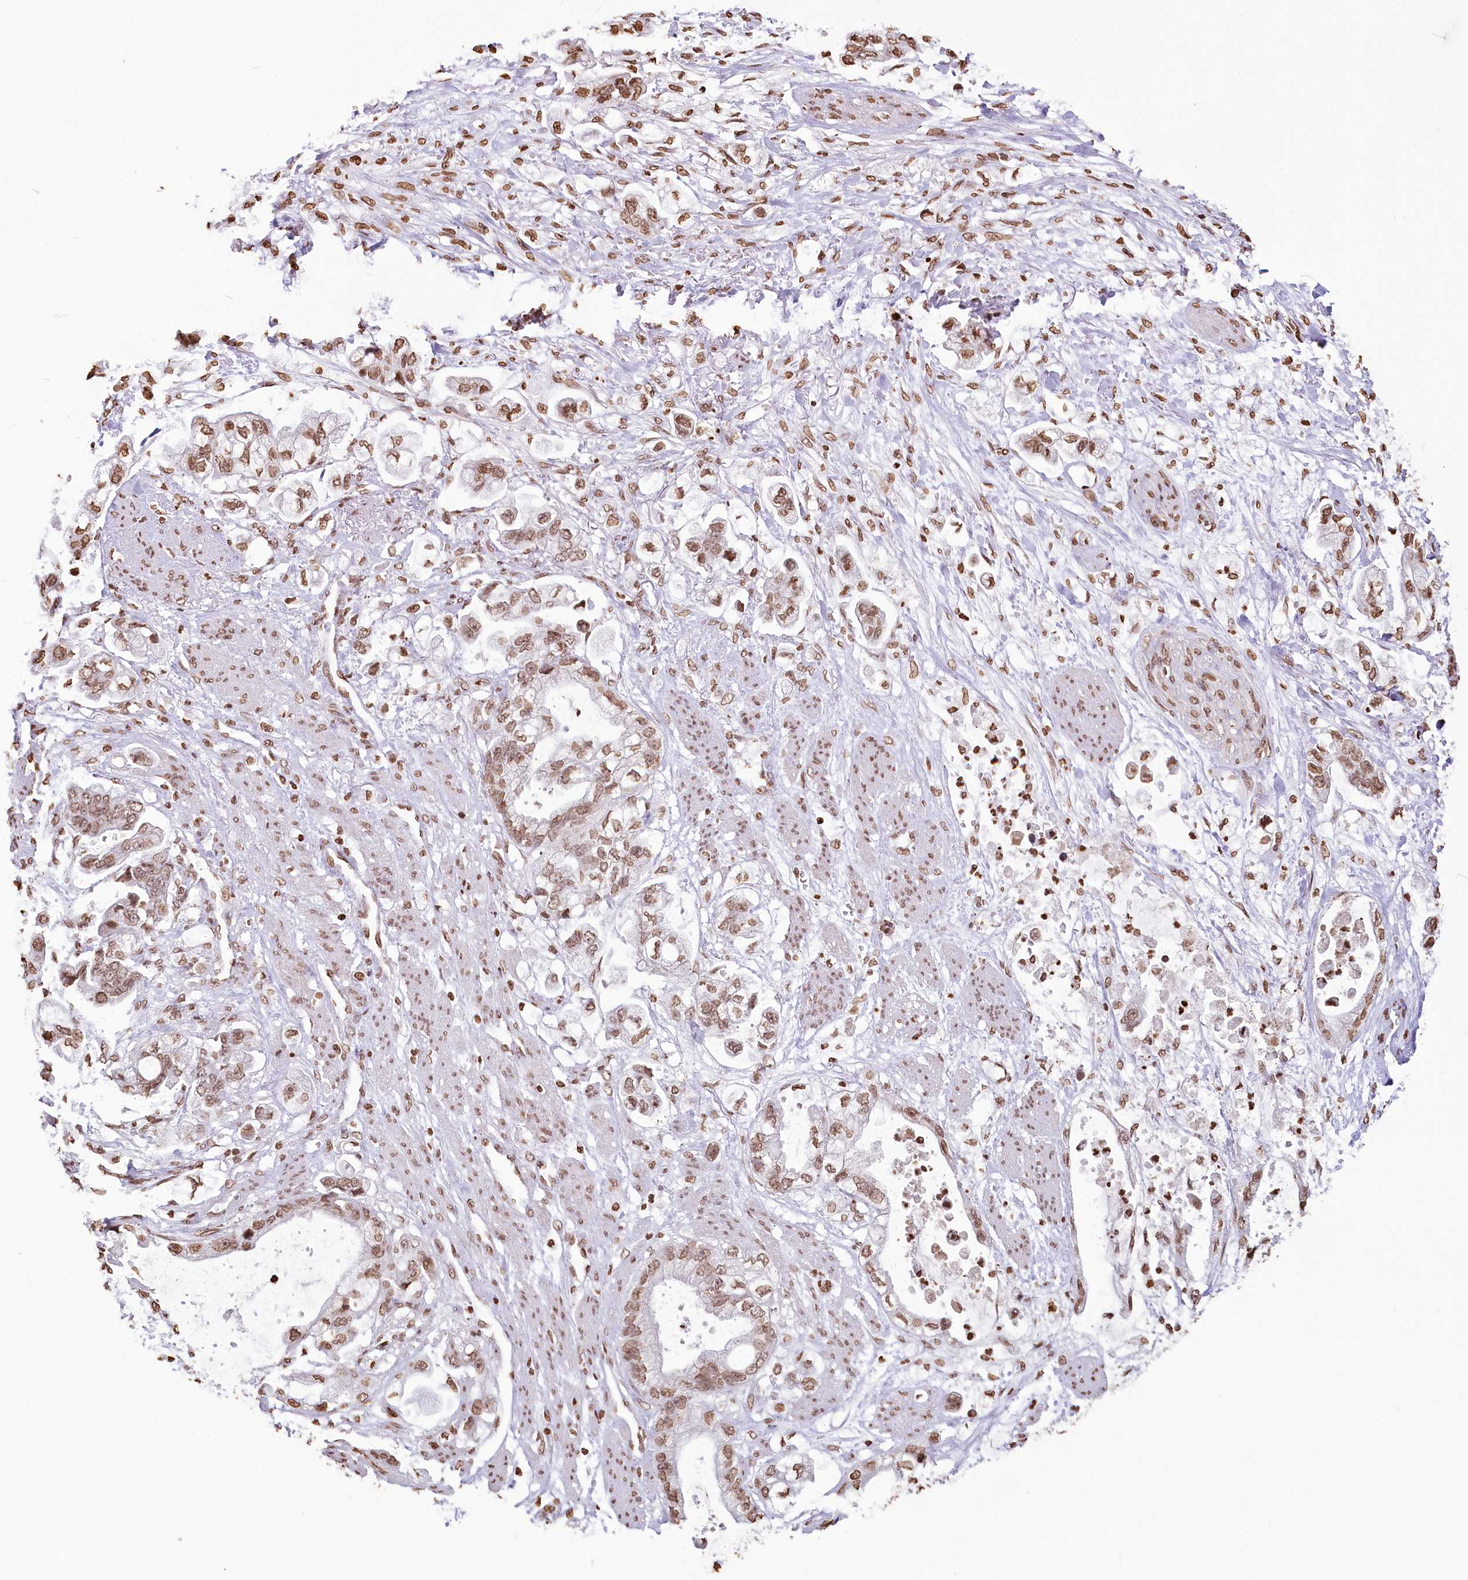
{"staining": {"intensity": "moderate", "quantity": ">75%", "location": "nuclear"}, "tissue": "stomach cancer", "cell_type": "Tumor cells", "image_type": "cancer", "snomed": [{"axis": "morphology", "description": "Adenocarcinoma, NOS"}, {"axis": "topography", "description": "Stomach"}], "caption": "A brown stain shows moderate nuclear positivity of a protein in adenocarcinoma (stomach) tumor cells.", "gene": "FAM13A", "patient": {"sex": "male", "age": 62}}